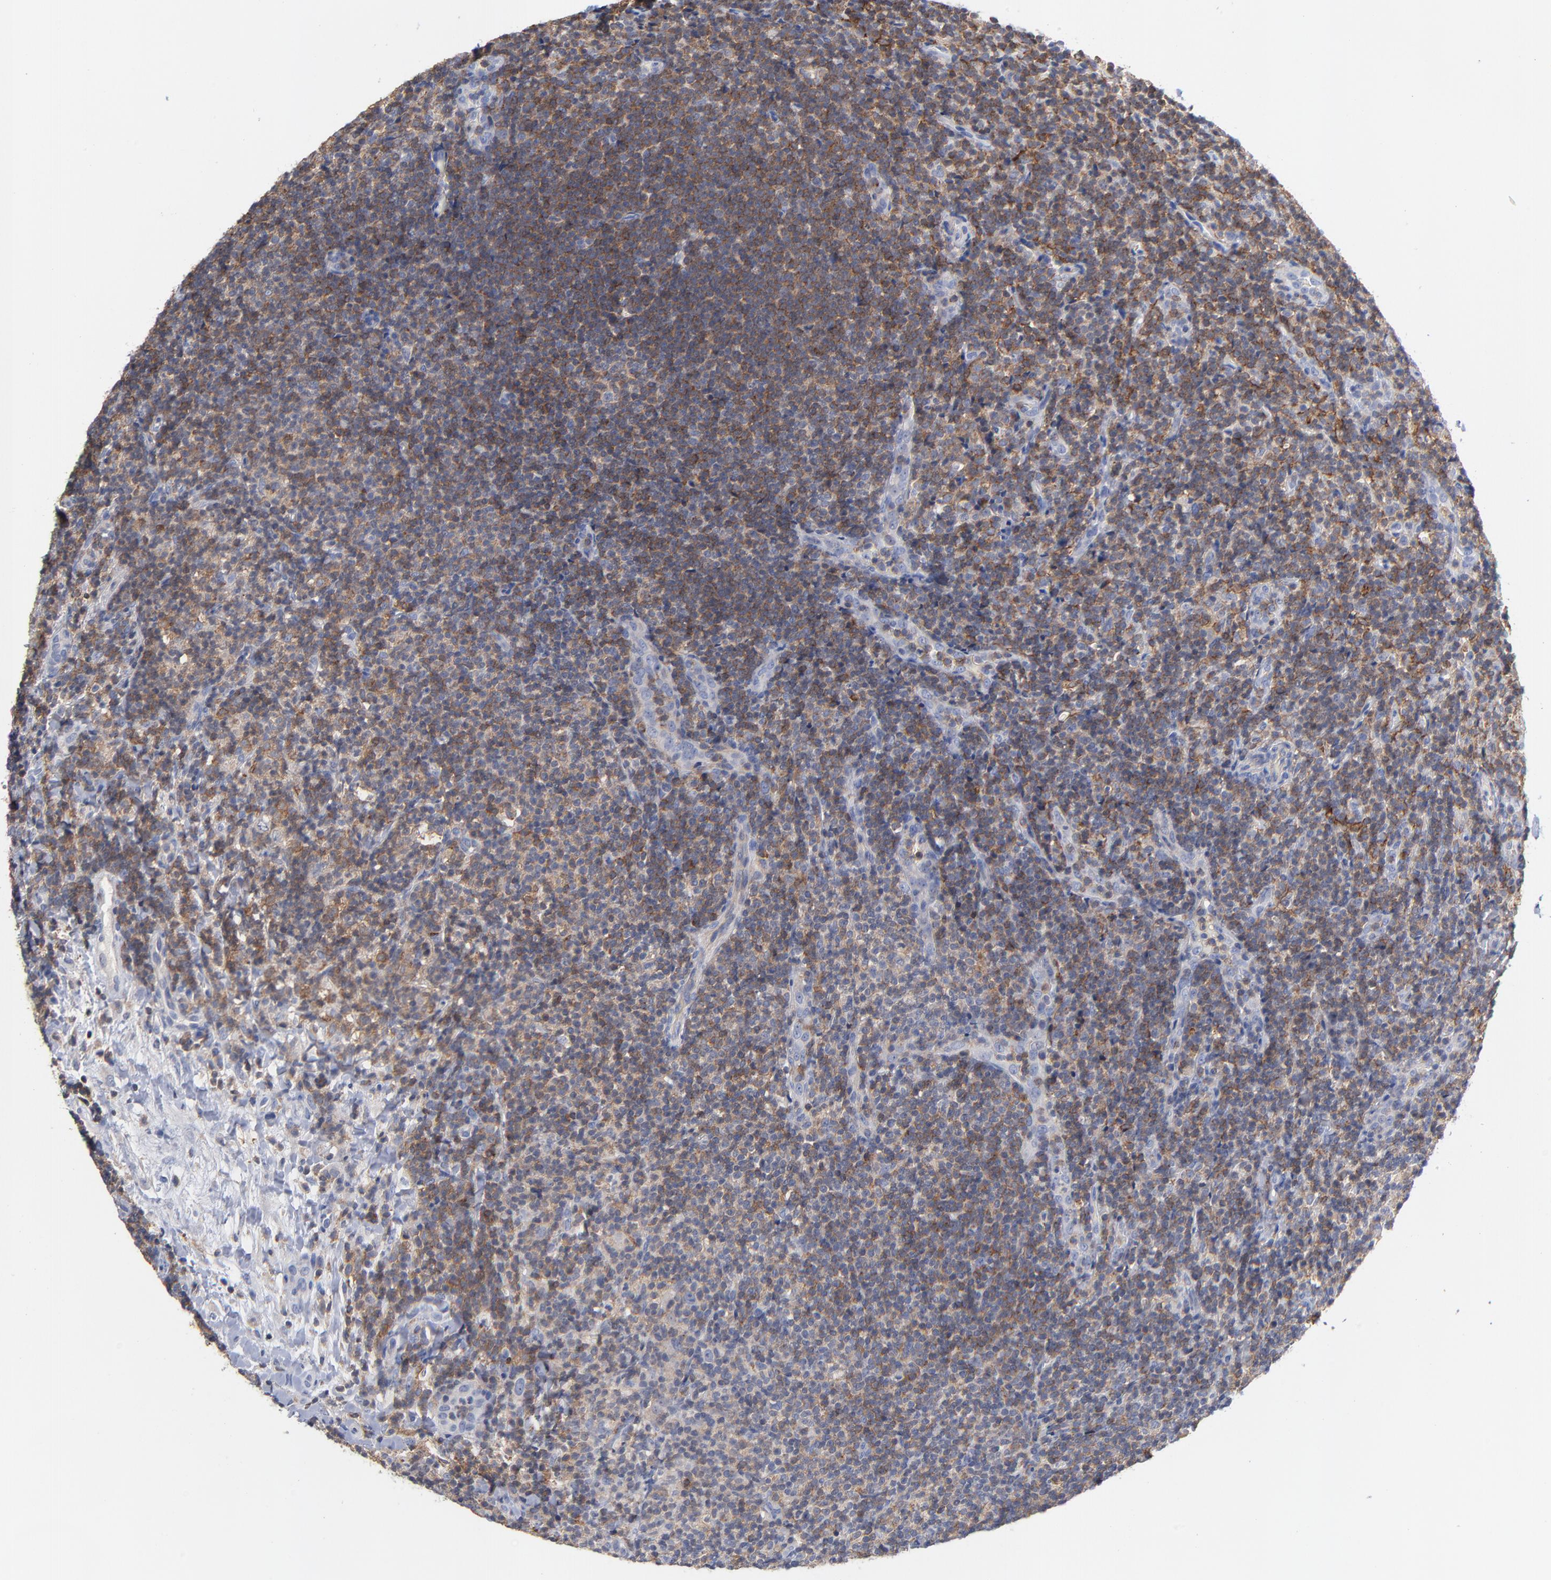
{"staining": {"intensity": "moderate", "quantity": ">75%", "location": "cytoplasmic/membranous"}, "tissue": "lymphoma", "cell_type": "Tumor cells", "image_type": "cancer", "snomed": [{"axis": "morphology", "description": "Malignant lymphoma, non-Hodgkin's type, Low grade"}, {"axis": "topography", "description": "Lymph node"}], "caption": "Protein analysis of low-grade malignant lymphoma, non-Hodgkin's type tissue shows moderate cytoplasmic/membranous expression in approximately >75% of tumor cells. The staining was performed using DAB to visualize the protein expression in brown, while the nuclei were stained in blue with hematoxylin (Magnification: 20x).", "gene": "PDLIM2", "patient": {"sex": "female", "age": 76}}